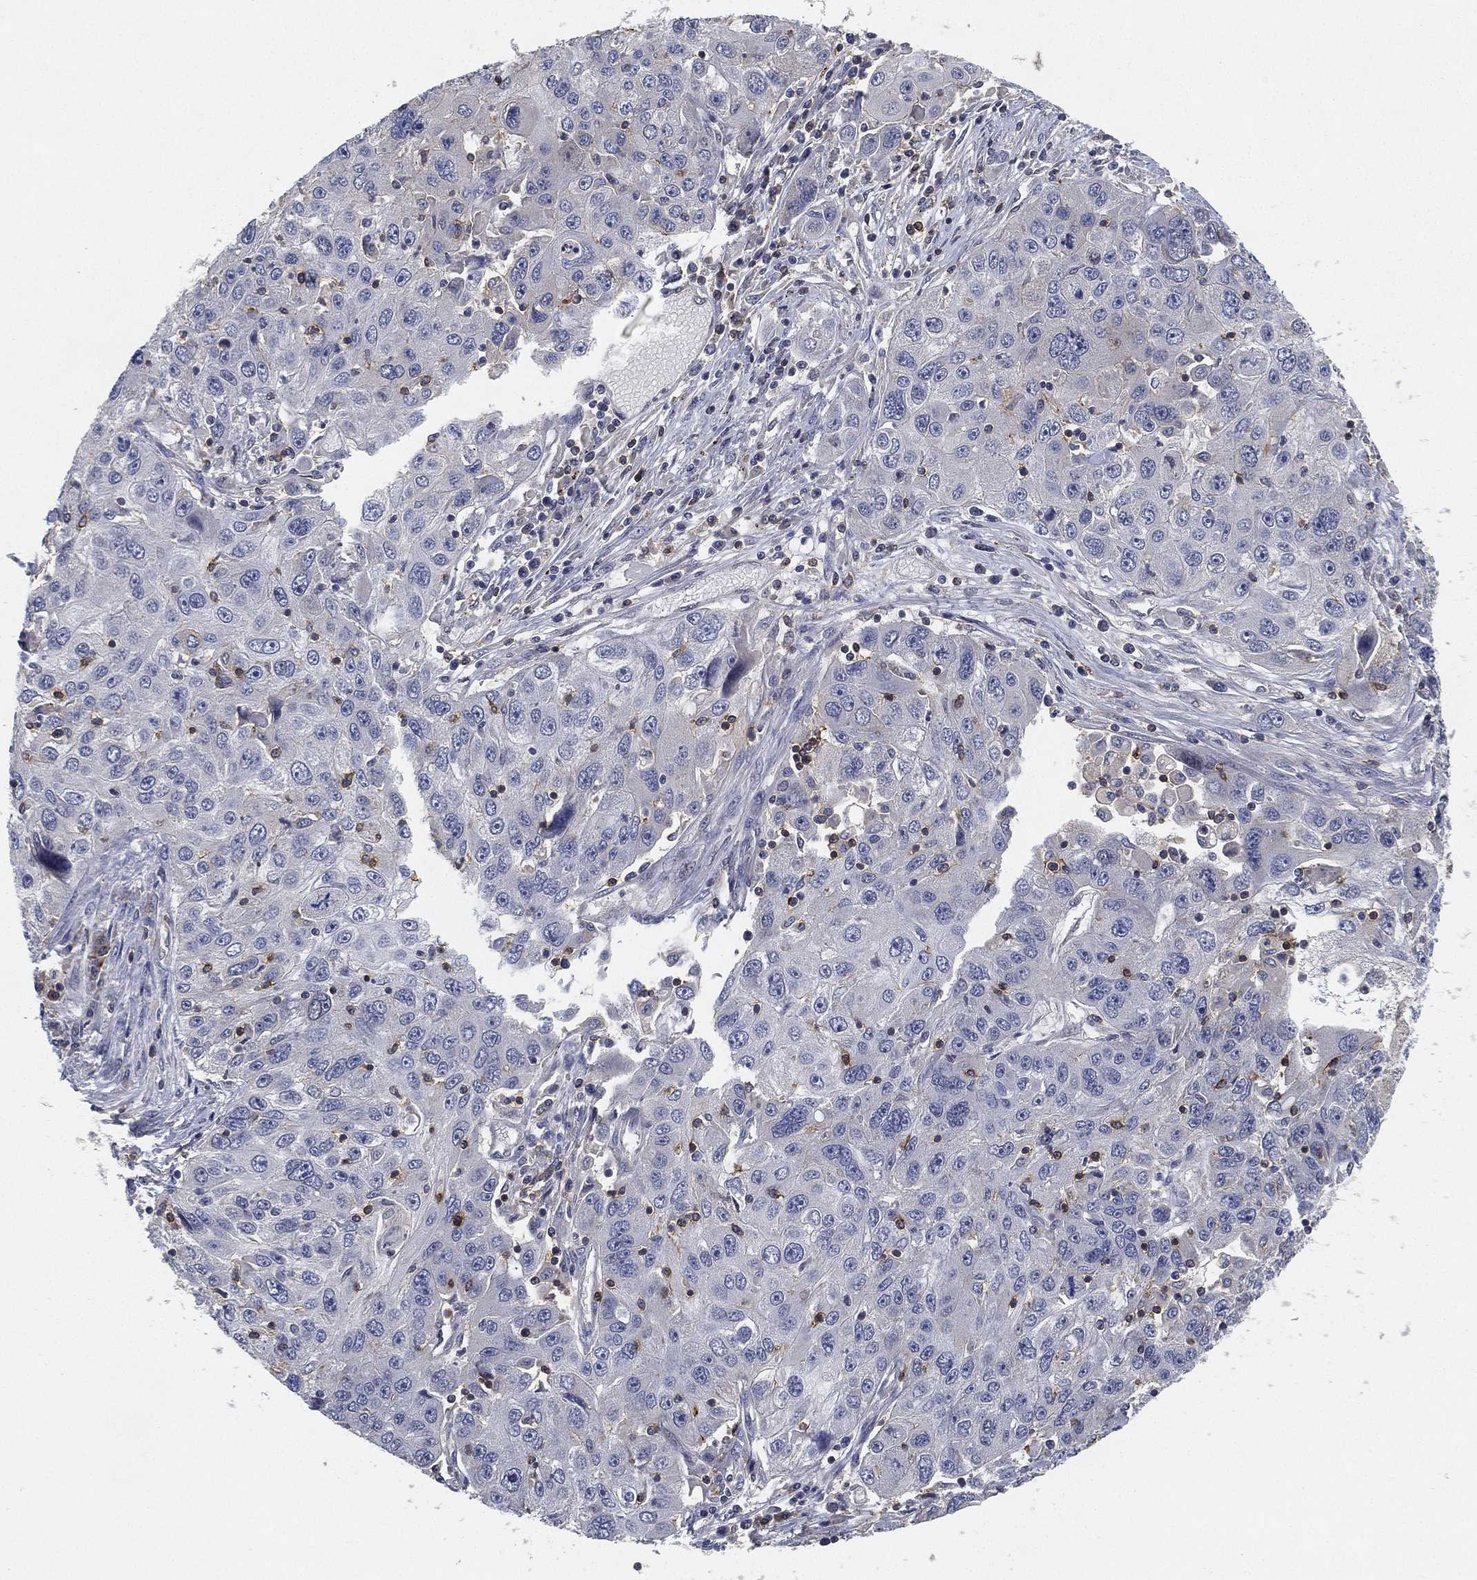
{"staining": {"intensity": "negative", "quantity": "none", "location": "none"}, "tissue": "stomach cancer", "cell_type": "Tumor cells", "image_type": "cancer", "snomed": [{"axis": "morphology", "description": "Adenocarcinoma, NOS"}, {"axis": "topography", "description": "Stomach"}], "caption": "Immunohistochemical staining of human stomach cancer demonstrates no significant staining in tumor cells. (Stains: DAB (3,3'-diaminobenzidine) immunohistochemistry (IHC) with hematoxylin counter stain, Microscopy: brightfield microscopy at high magnification).", "gene": "CFAP251", "patient": {"sex": "male", "age": 56}}